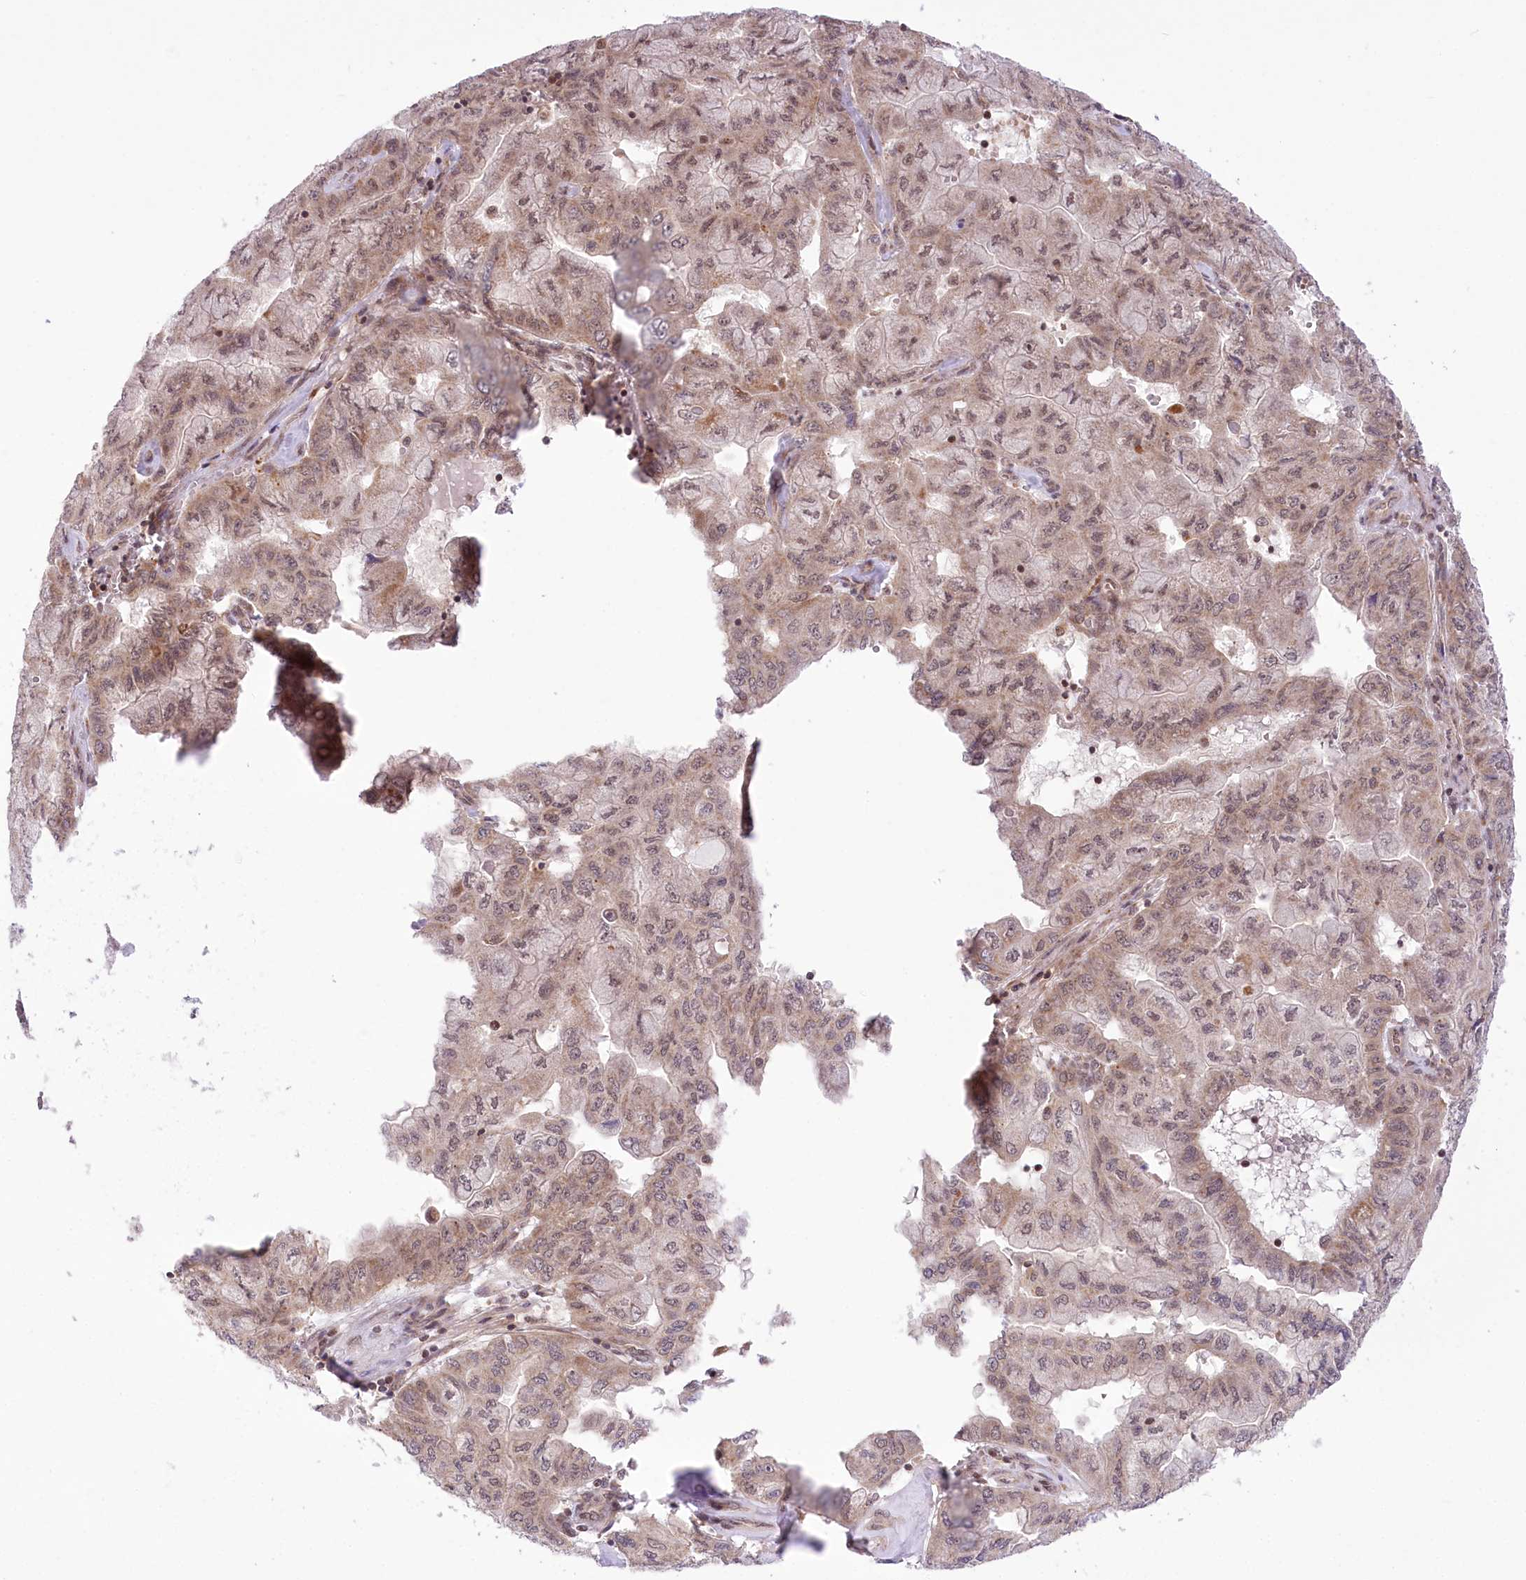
{"staining": {"intensity": "weak", "quantity": ">75%", "location": "cytoplasmic/membranous,nuclear"}, "tissue": "pancreatic cancer", "cell_type": "Tumor cells", "image_type": "cancer", "snomed": [{"axis": "morphology", "description": "Adenocarcinoma, NOS"}, {"axis": "topography", "description": "Pancreas"}], "caption": "High-magnification brightfield microscopy of pancreatic cancer (adenocarcinoma) stained with DAB (brown) and counterstained with hematoxylin (blue). tumor cells exhibit weak cytoplasmic/membranous and nuclear positivity is seen in about>75% of cells.", "gene": "ZMAT2", "patient": {"sex": "male", "age": 51}}